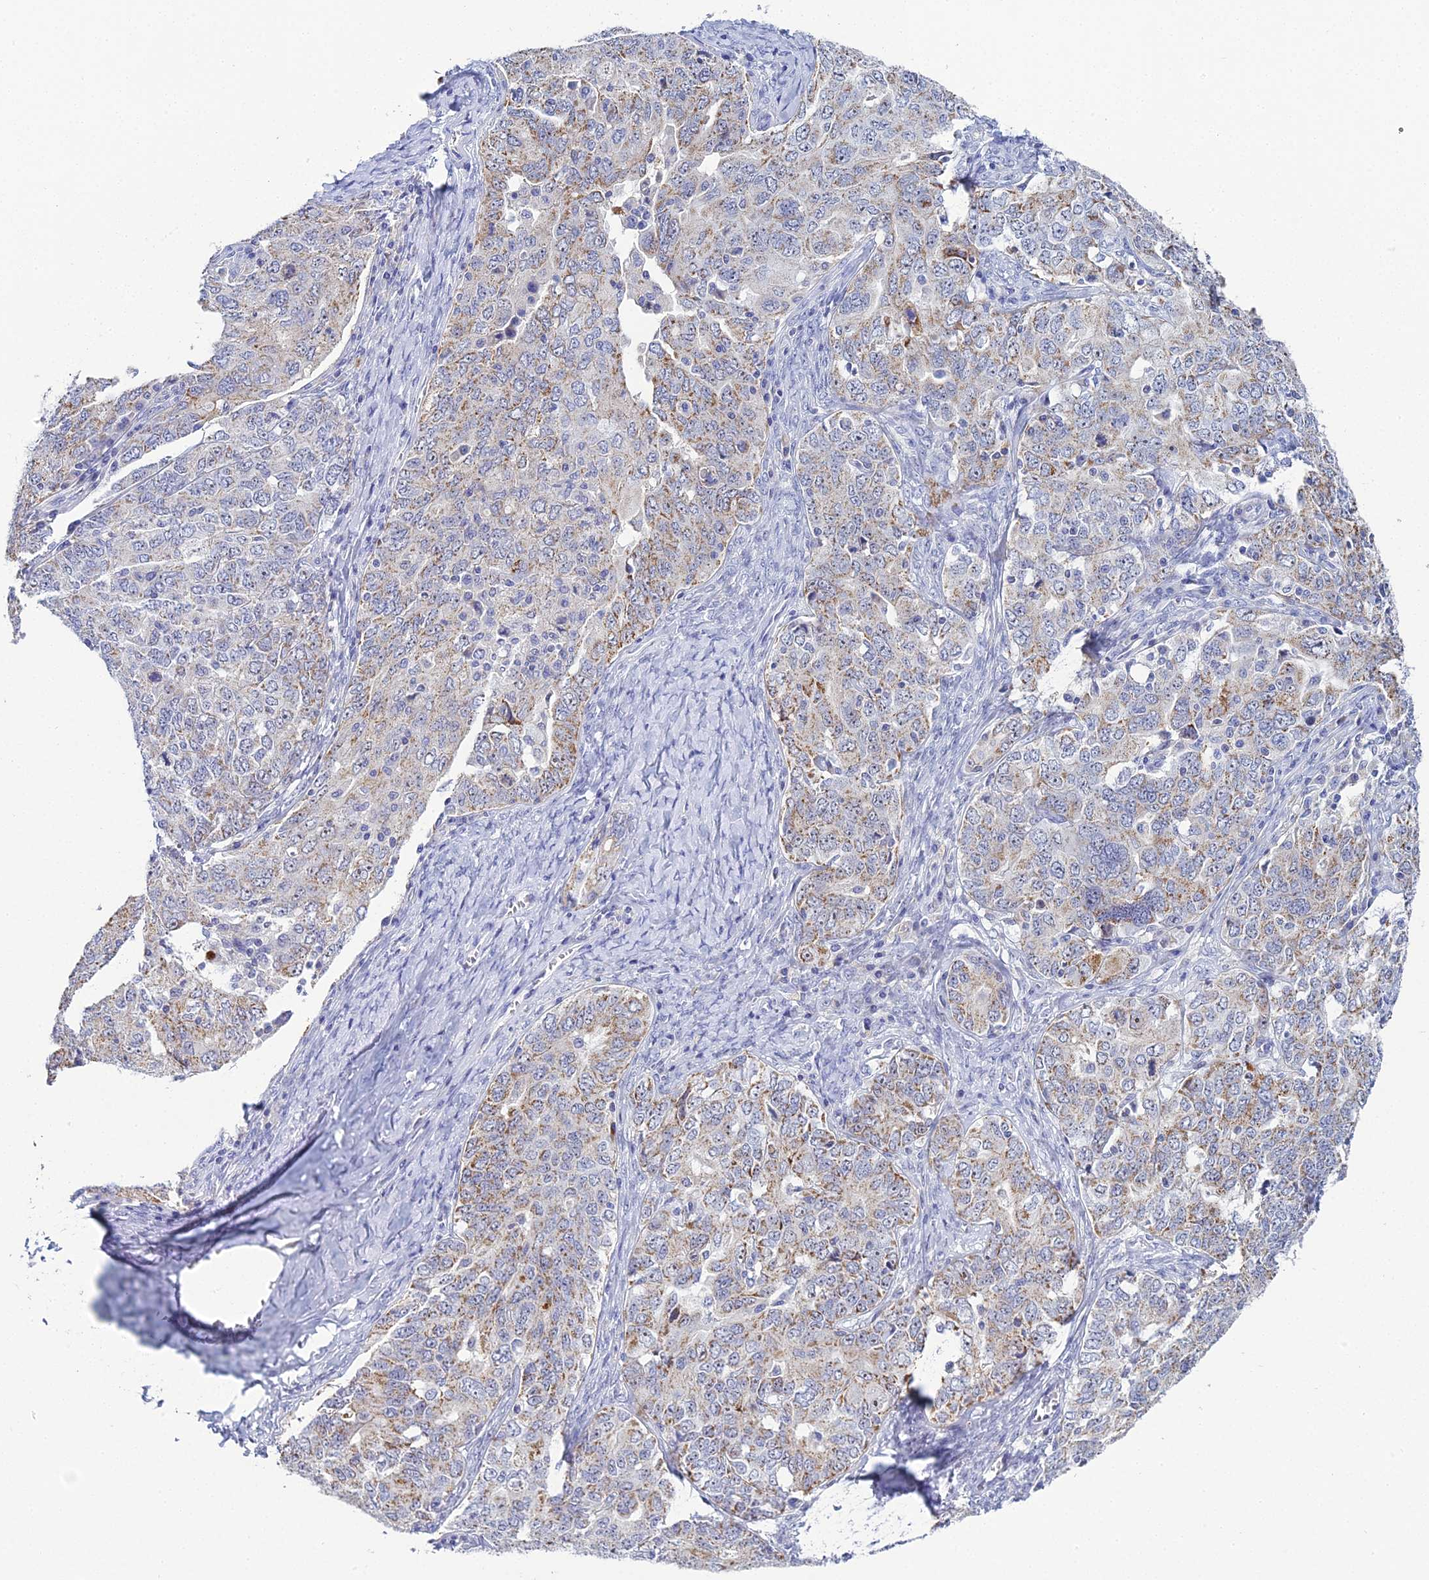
{"staining": {"intensity": "moderate", "quantity": "25%-75%", "location": "cytoplasmic/membranous"}, "tissue": "ovarian cancer", "cell_type": "Tumor cells", "image_type": "cancer", "snomed": [{"axis": "morphology", "description": "Carcinoma, endometroid"}, {"axis": "topography", "description": "Ovary"}], "caption": "A photomicrograph of ovarian cancer stained for a protein displays moderate cytoplasmic/membranous brown staining in tumor cells.", "gene": "PLPP4", "patient": {"sex": "female", "age": 62}}